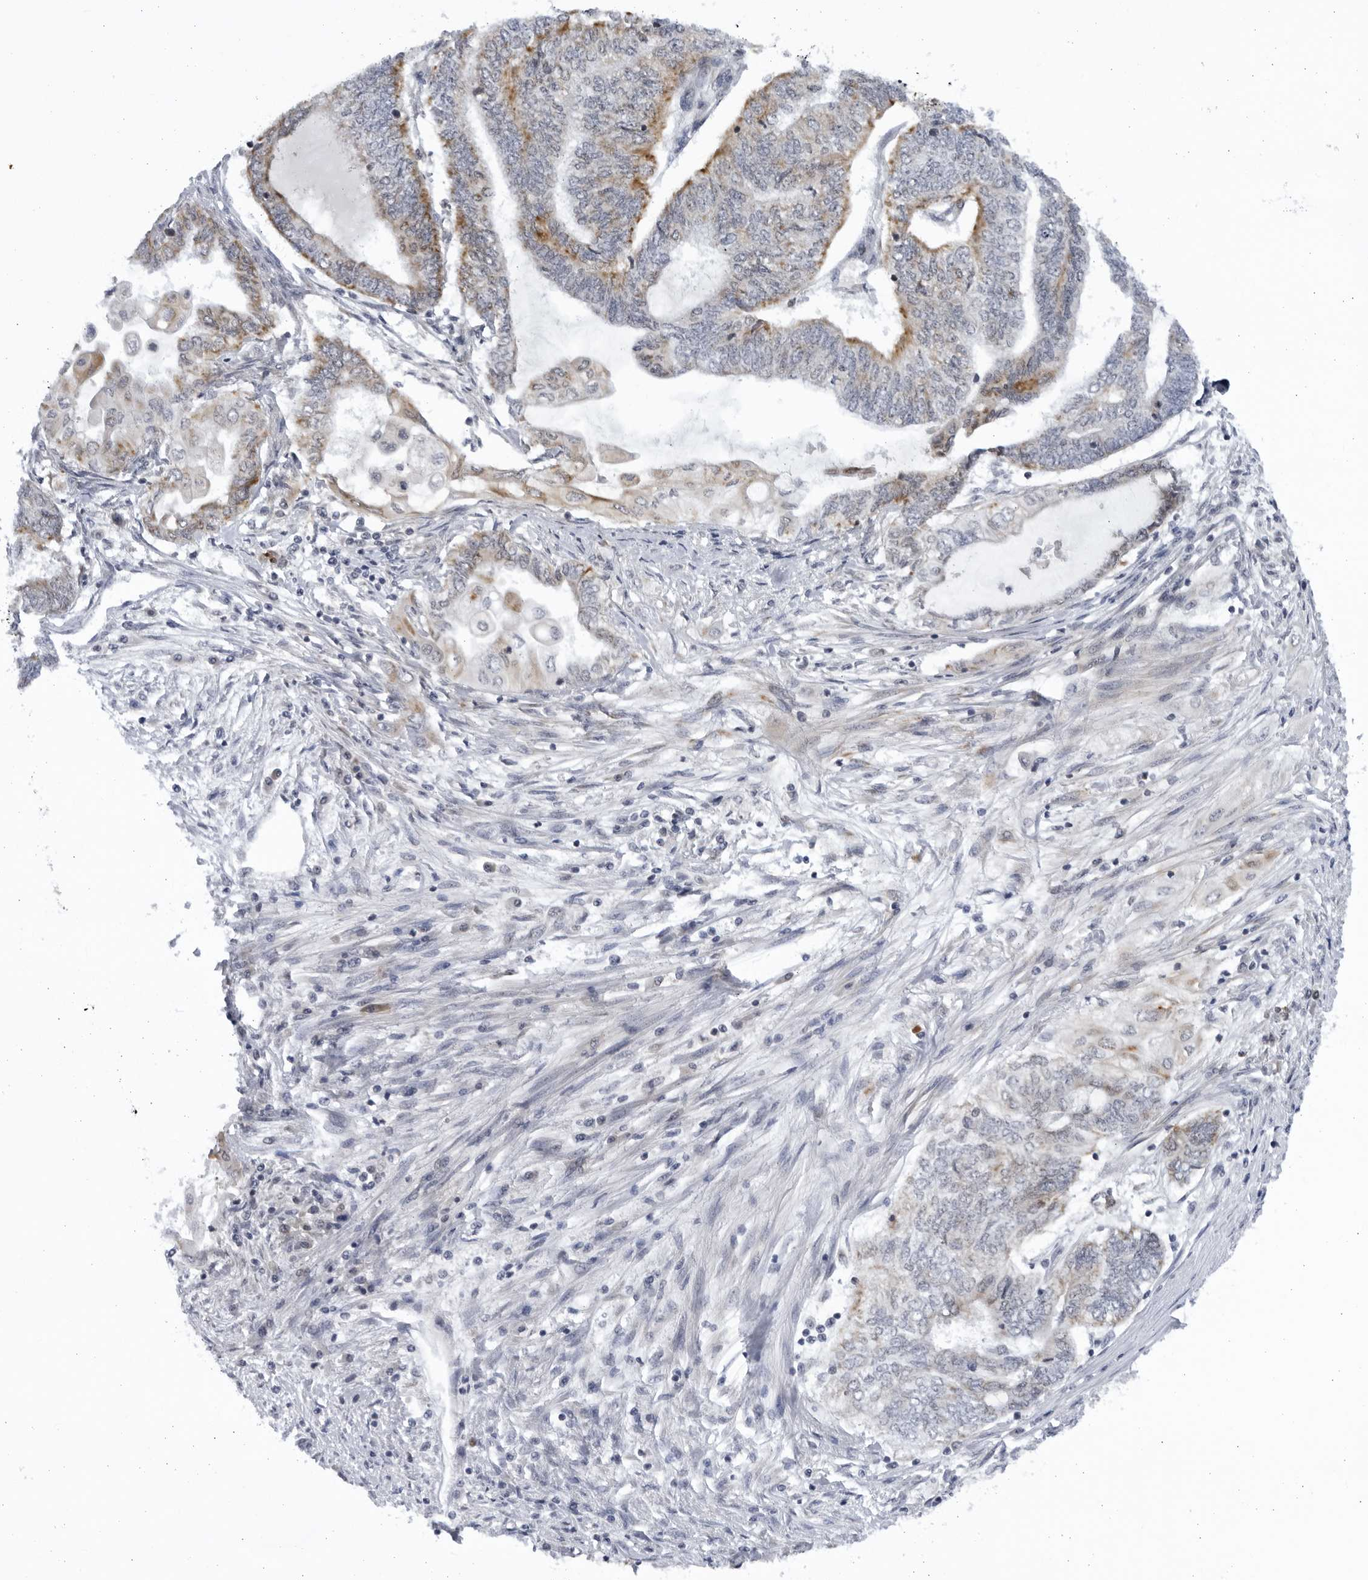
{"staining": {"intensity": "moderate", "quantity": "25%-75%", "location": "cytoplasmic/membranous"}, "tissue": "endometrial cancer", "cell_type": "Tumor cells", "image_type": "cancer", "snomed": [{"axis": "morphology", "description": "Adenocarcinoma, NOS"}, {"axis": "topography", "description": "Uterus"}, {"axis": "topography", "description": "Endometrium"}], "caption": "This micrograph displays immunohistochemistry staining of human endometrial adenocarcinoma, with medium moderate cytoplasmic/membranous staining in approximately 25%-75% of tumor cells.", "gene": "SLC25A22", "patient": {"sex": "female", "age": 70}}